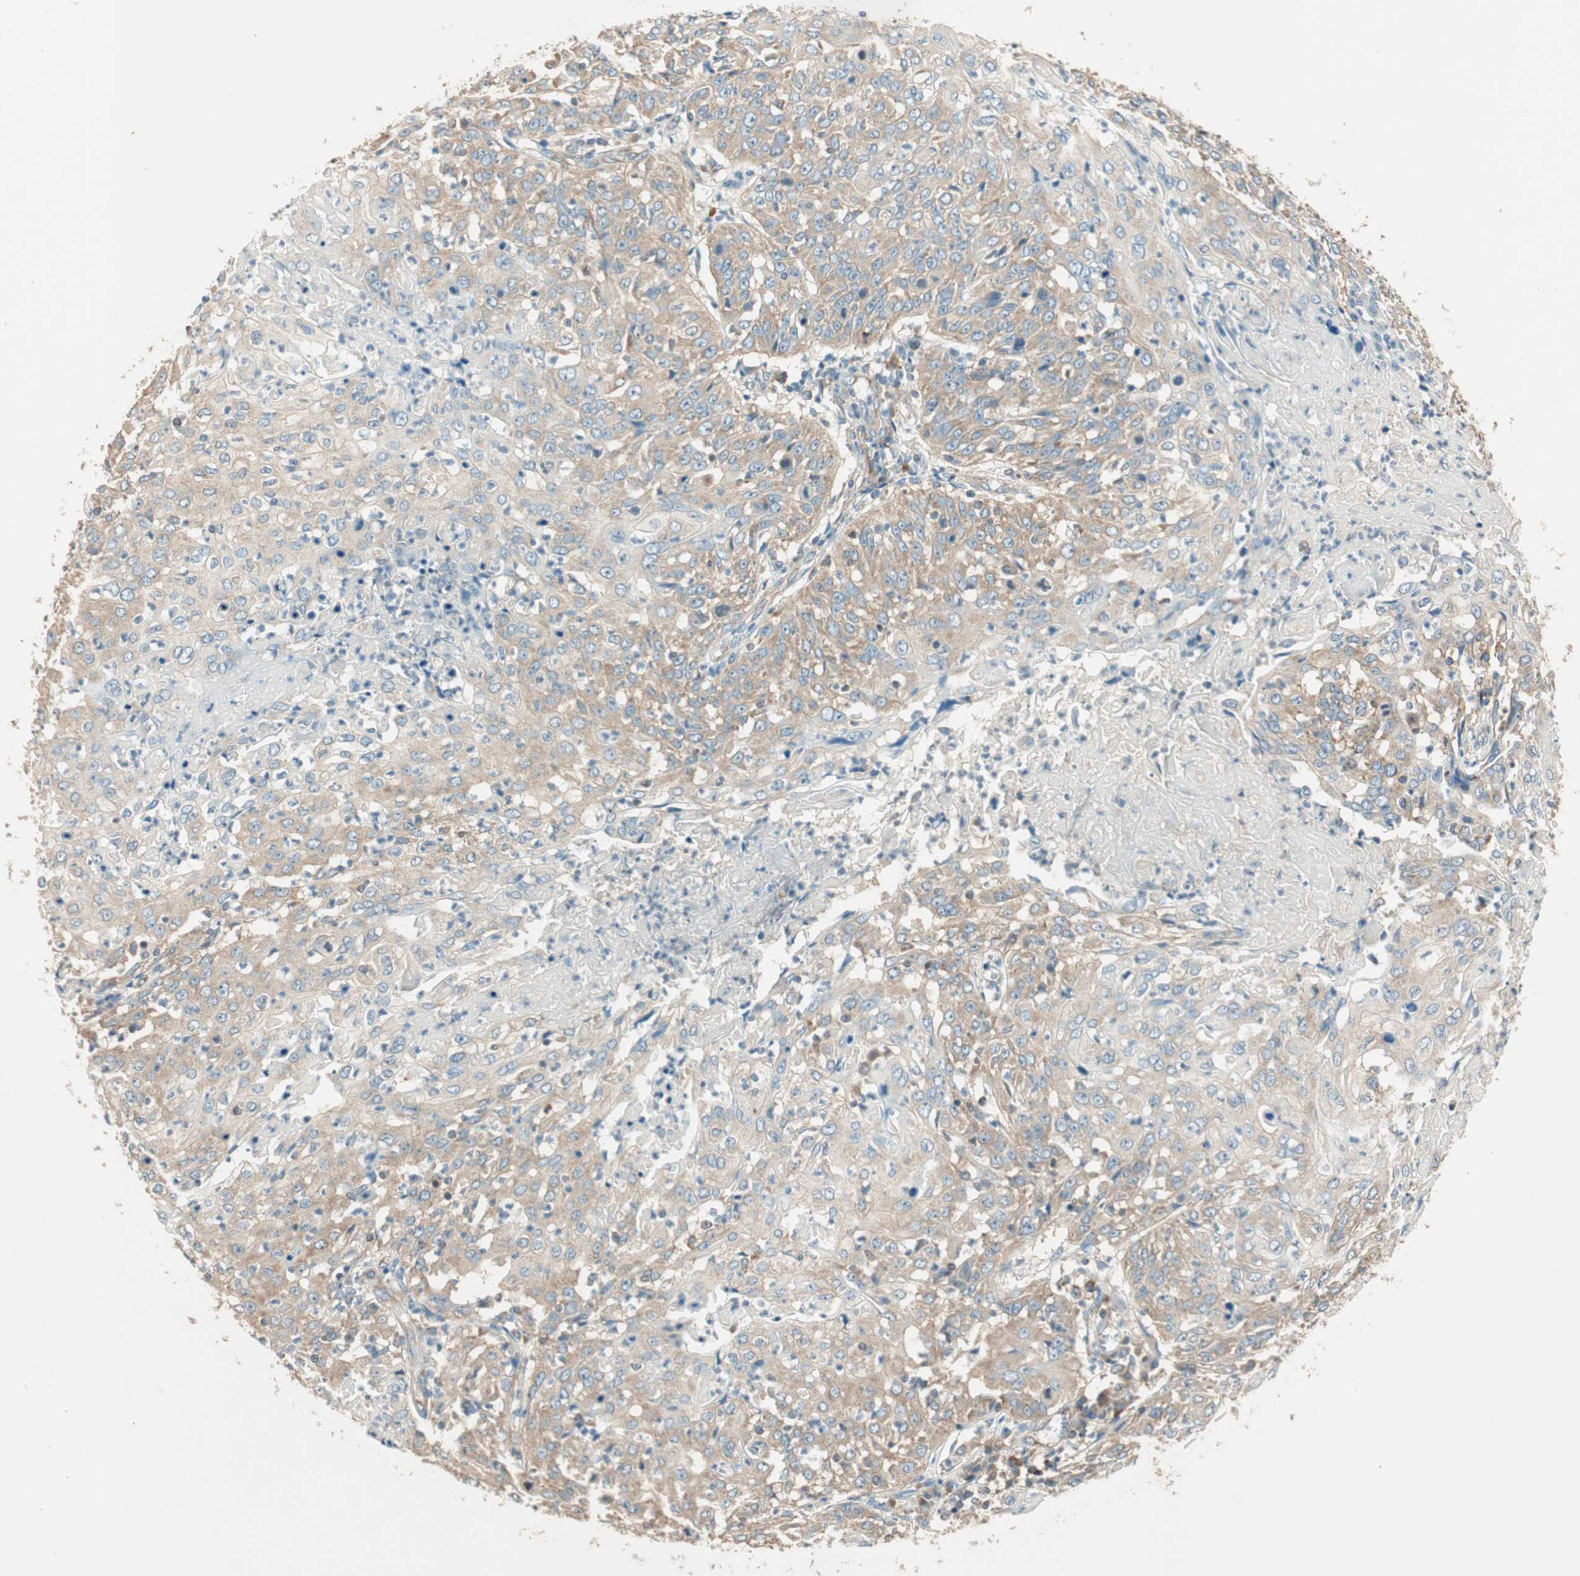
{"staining": {"intensity": "weak", "quantity": ">75%", "location": "cytoplasmic/membranous"}, "tissue": "cervical cancer", "cell_type": "Tumor cells", "image_type": "cancer", "snomed": [{"axis": "morphology", "description": "Squamous cell carcinoma, NOS"}, {"axis": "topography", "description": "Cervix"}], "caption": "This is an image of immunohistochemistry (IHC) staining of cervical cancer, which shows weak positivity in the cytoplasmic/membranous of tumor cells.", "gene": "CC2D1A", "patient": {"sex": "female", "age": 39}}